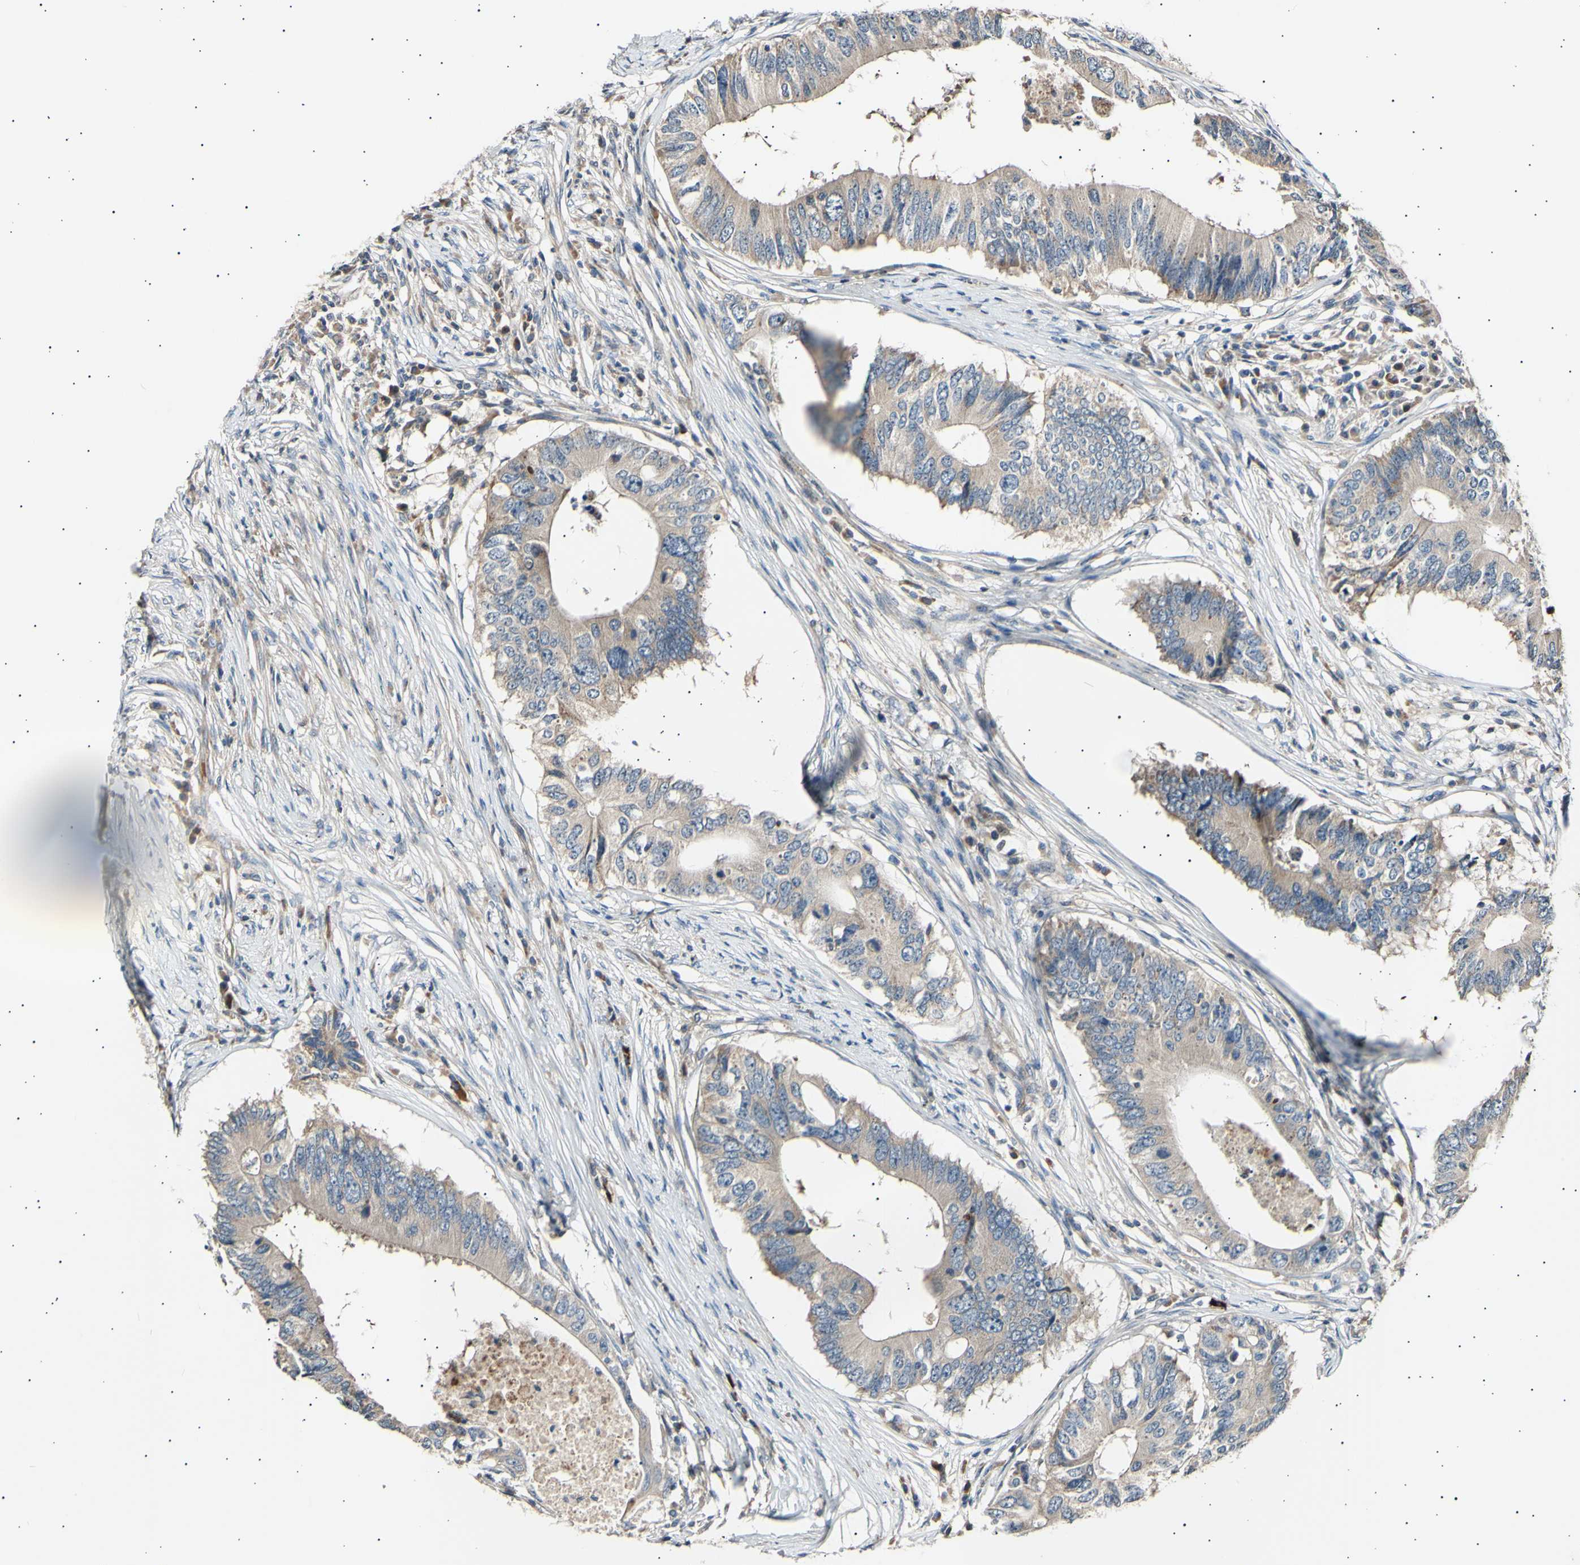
{"staining": {"intensity": "moderate", "quantity": ">75%", "location": "cytoplasmic/membranous"}, "tissue": "colorectal cancer", "cell_type": "Tumor cells", "image_type": "cancer", "snomed": [{"axis": "morphology", "description": "Adenocarcinoma, NOS"}, {"axis": "topography", "description": "Colon"}], "caption": "Brown immunohistochemical staining in adenocarcinoma (colorectal) shows moderate cytoplasmic/membranous staining in about >75% of tumor cells.", "gene": "ITGA6", "patient": {"sex": "male", "age": 71}}